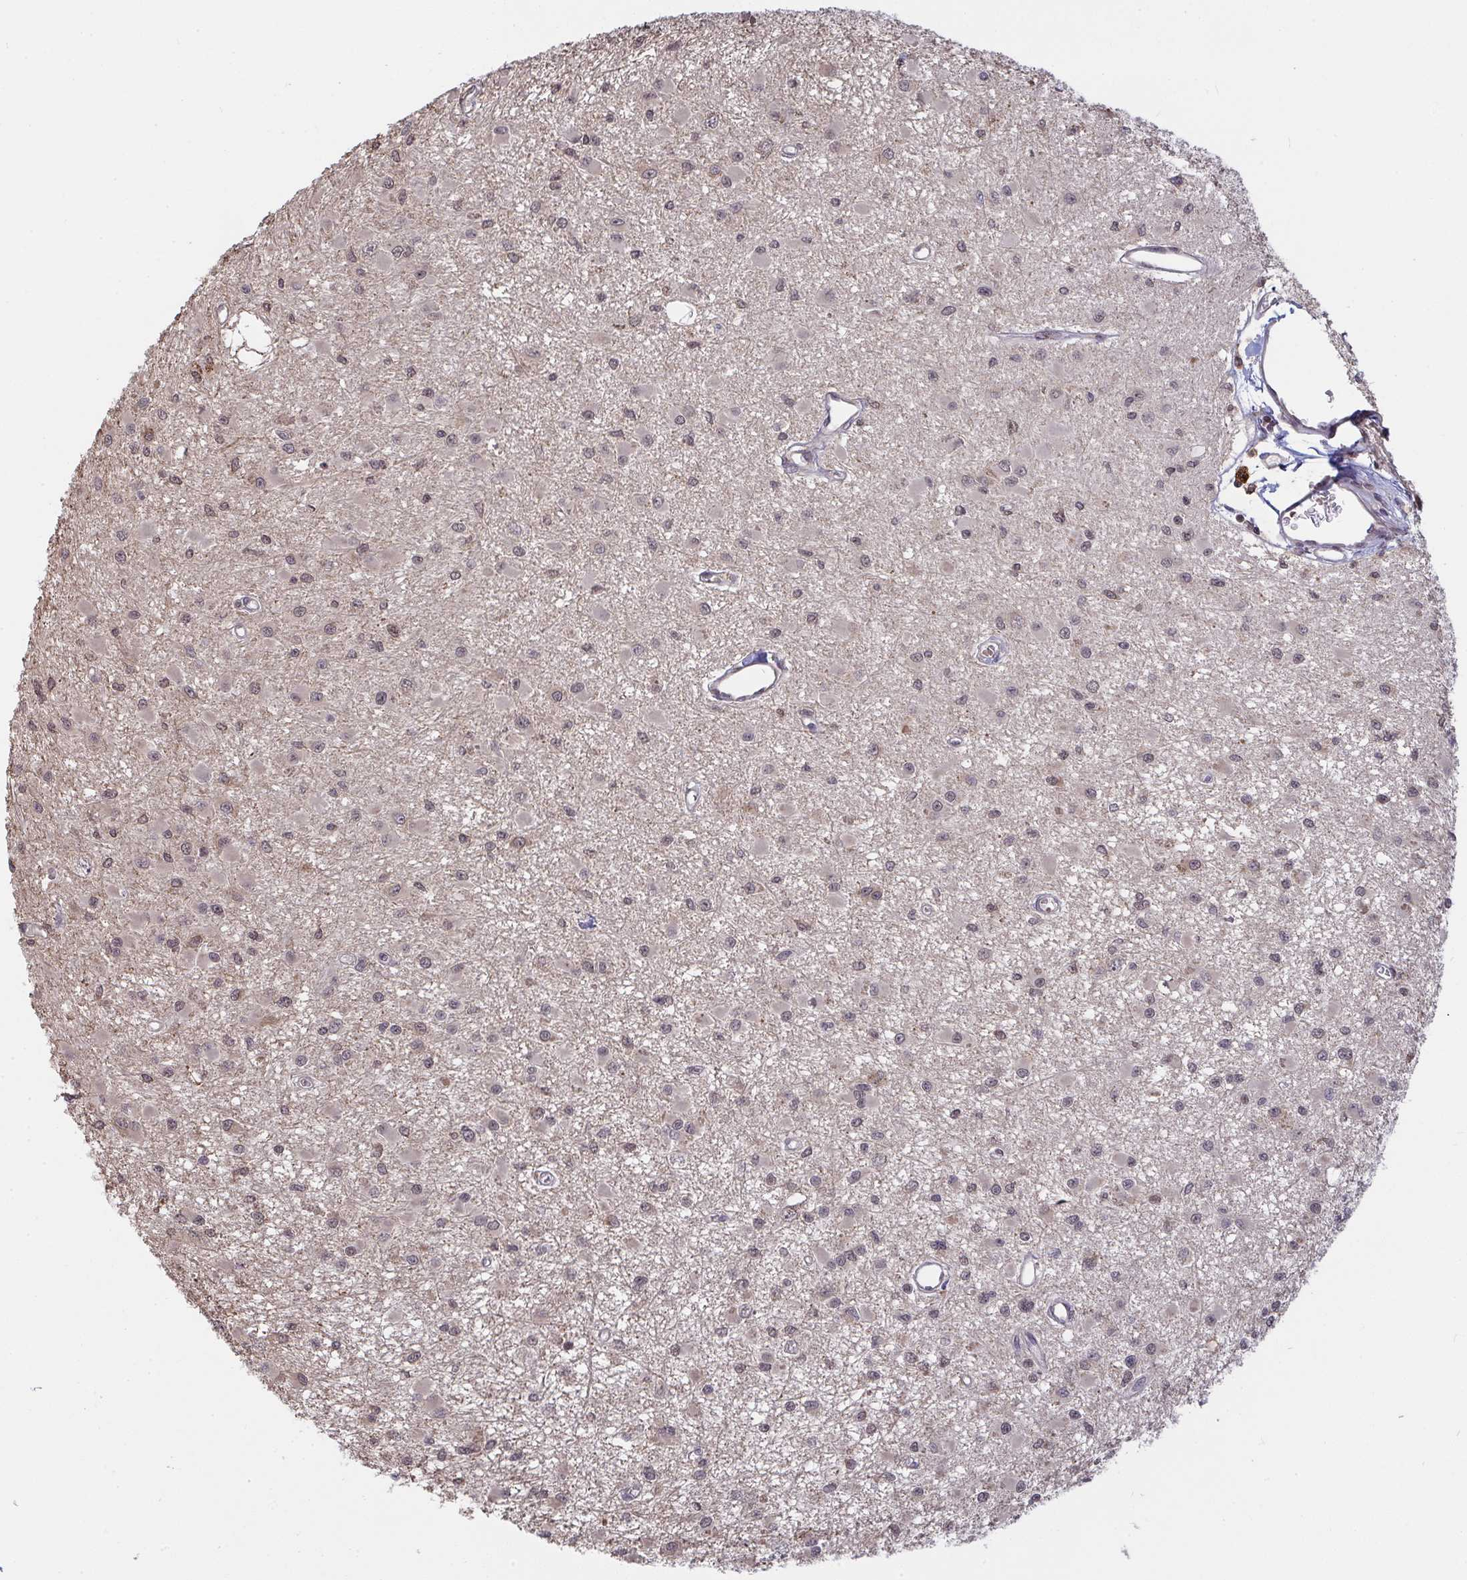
{"staining": {"intensity": "weak", "quantity": "25%-75%", "location": "nuclear"}, "tissue": "glioma", "cell_type": "Tumor cells", "image_type": "cancer", "snomed": [{"axis": "morphology", "description": "Glioma, malignant, High grade"}, {"axis": "topography", "description": "Brain"}], "caption": "Immunohistochemistry (IHC) micrograph of human glioma stained for a protein (brown), which exhibits low levels of weak nuclear positivity in approximately 25%-75% of tumor cells.", "gene": "SAP30", "patient": {"sex": "male", "age": 54}}